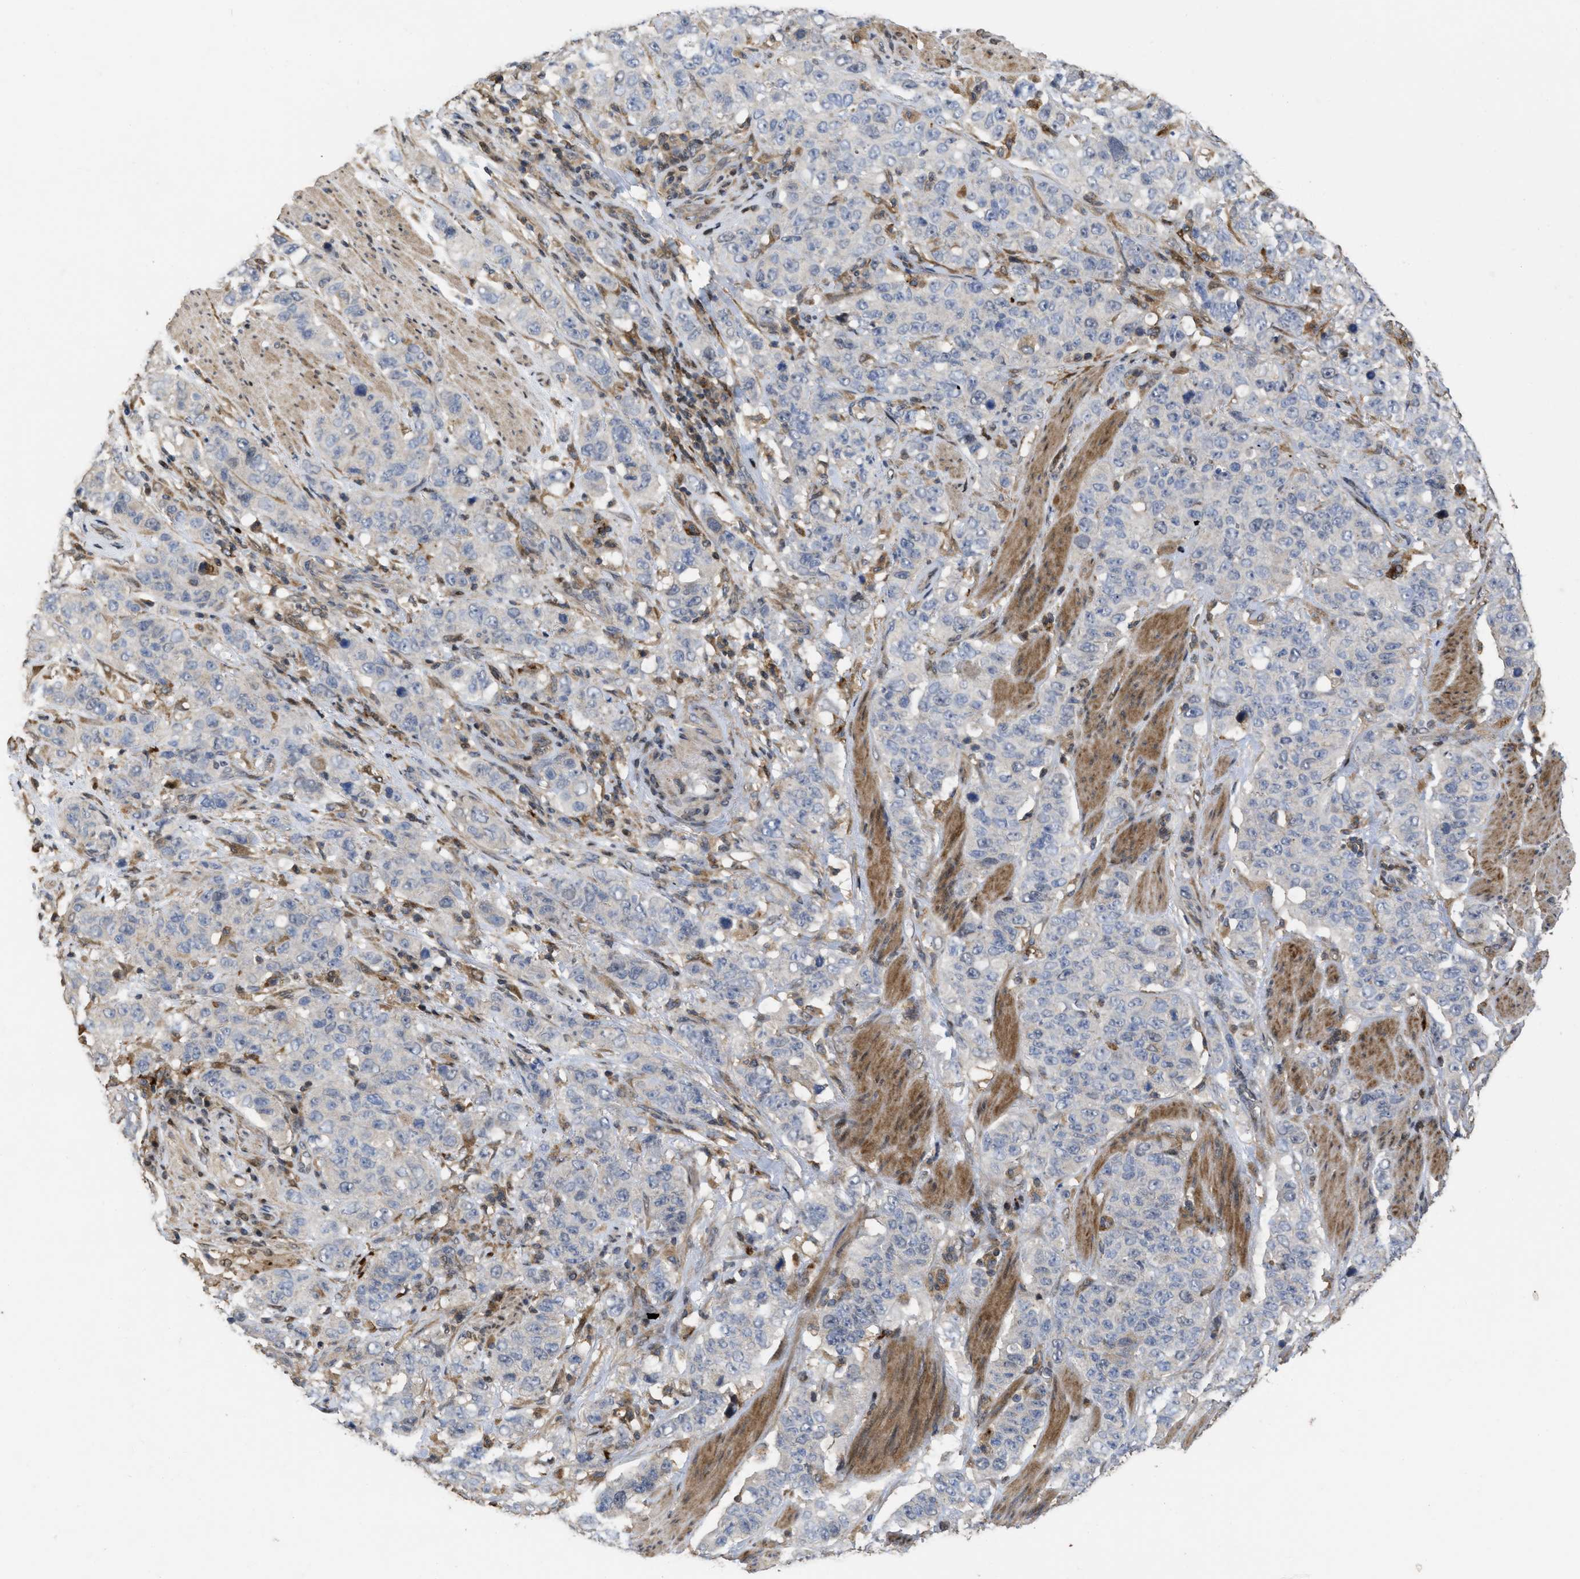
{"staining": {"intensity": "negative", "quantity": "none", "location": "none"}, "tissue": "stomach cancer", "cell_type": "Tumor cells", "image_type": "cancer", "snomed": [{"axis": "morphology", "description": "Adenocarcinoma, NOS"}, {"axis": "topography", "description": "Stomach"}], "caption": "An image of stomach adenocarcinoma stained for a protein shows no brown staining in tumor cells.", "gene": "CBR3", "patient": {"sex": "male", "age": 48}}